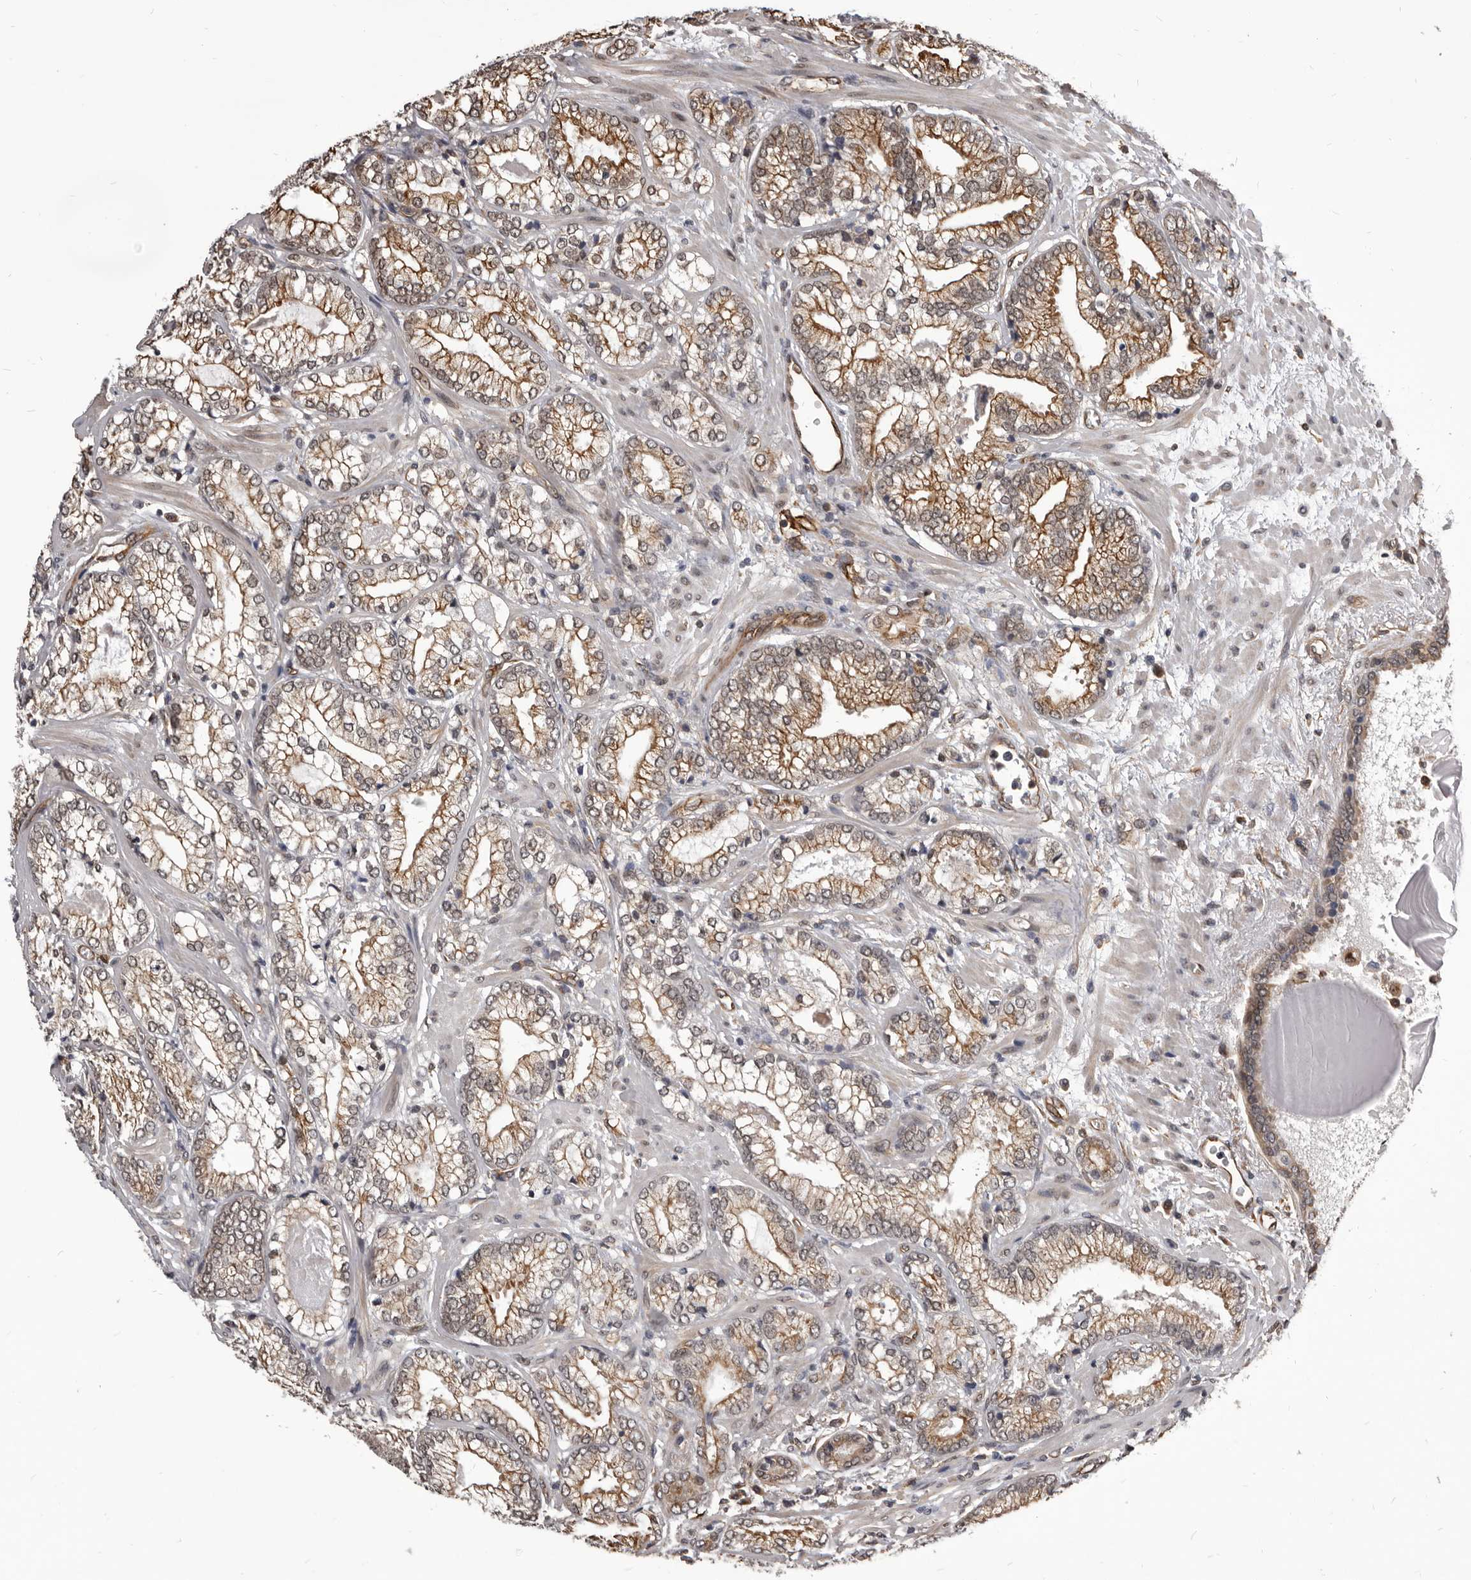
{"staining": {"intensity": "weak", "quantity": "25%-75%", "location": "cytoplasmic/membranous,nuclear"}, "tissue": "prostate cancer", "cell_type": "Tumor cells", "image_type": "cancer", "snomed": [{"axis": "morphology", "description": "Normal morphology"}, {"axis": "morphology", "description": "Adenocarcinoma, Low grade"}, {"axis": "topography", "description": "Prostate"}], "caption": "Prostate adenocarcinoma (low-grade) stained for a protein (brown) displays weak cytoplasmic/membranous and nuclear positive positivity in about 25%-75% of tumor cells.", "gene": "ADAMTS20", "patient": {"sex": "male", "age": 72}}